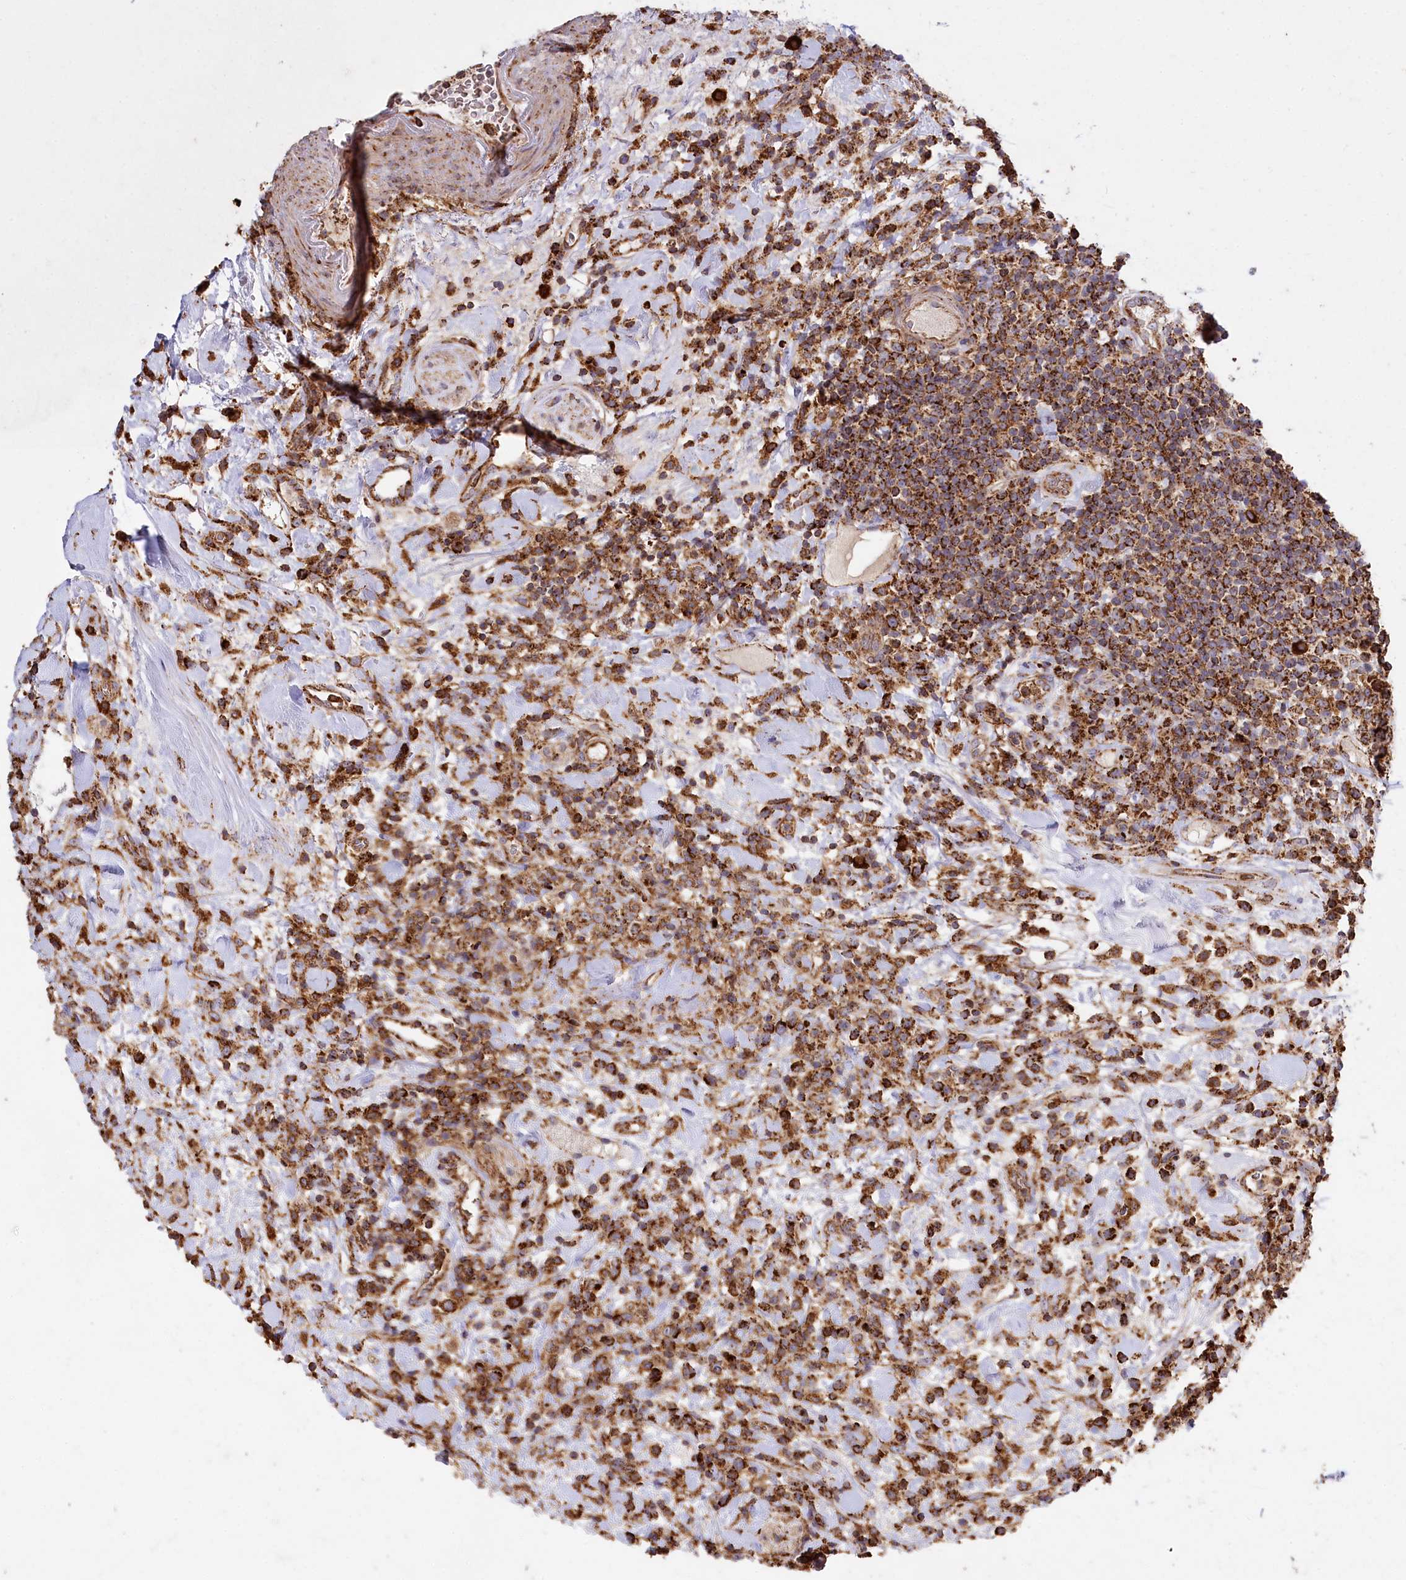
{"staining": {"intensity": "strong", "quantity": ">75%", "location": "cytoplasmic/membranous"}, "tissue": "lymphoma", "cell_type": "Tumor cells", "image_type": "cancer", "snomed": [{"axis": "morphology", "description": "Malignant lymphoma, non-Hodgkin's type, High grade"}, {"axis": "topography", "description": "Colon"}], "caption": "Human lymphoma stained for a protein (brown) demonstrates strong cytoplasmic/membranous positive positivity in approximately >75% of tumor cells.", "gene": "CARD19", "patient": {"sex": "female", "age": 53}}